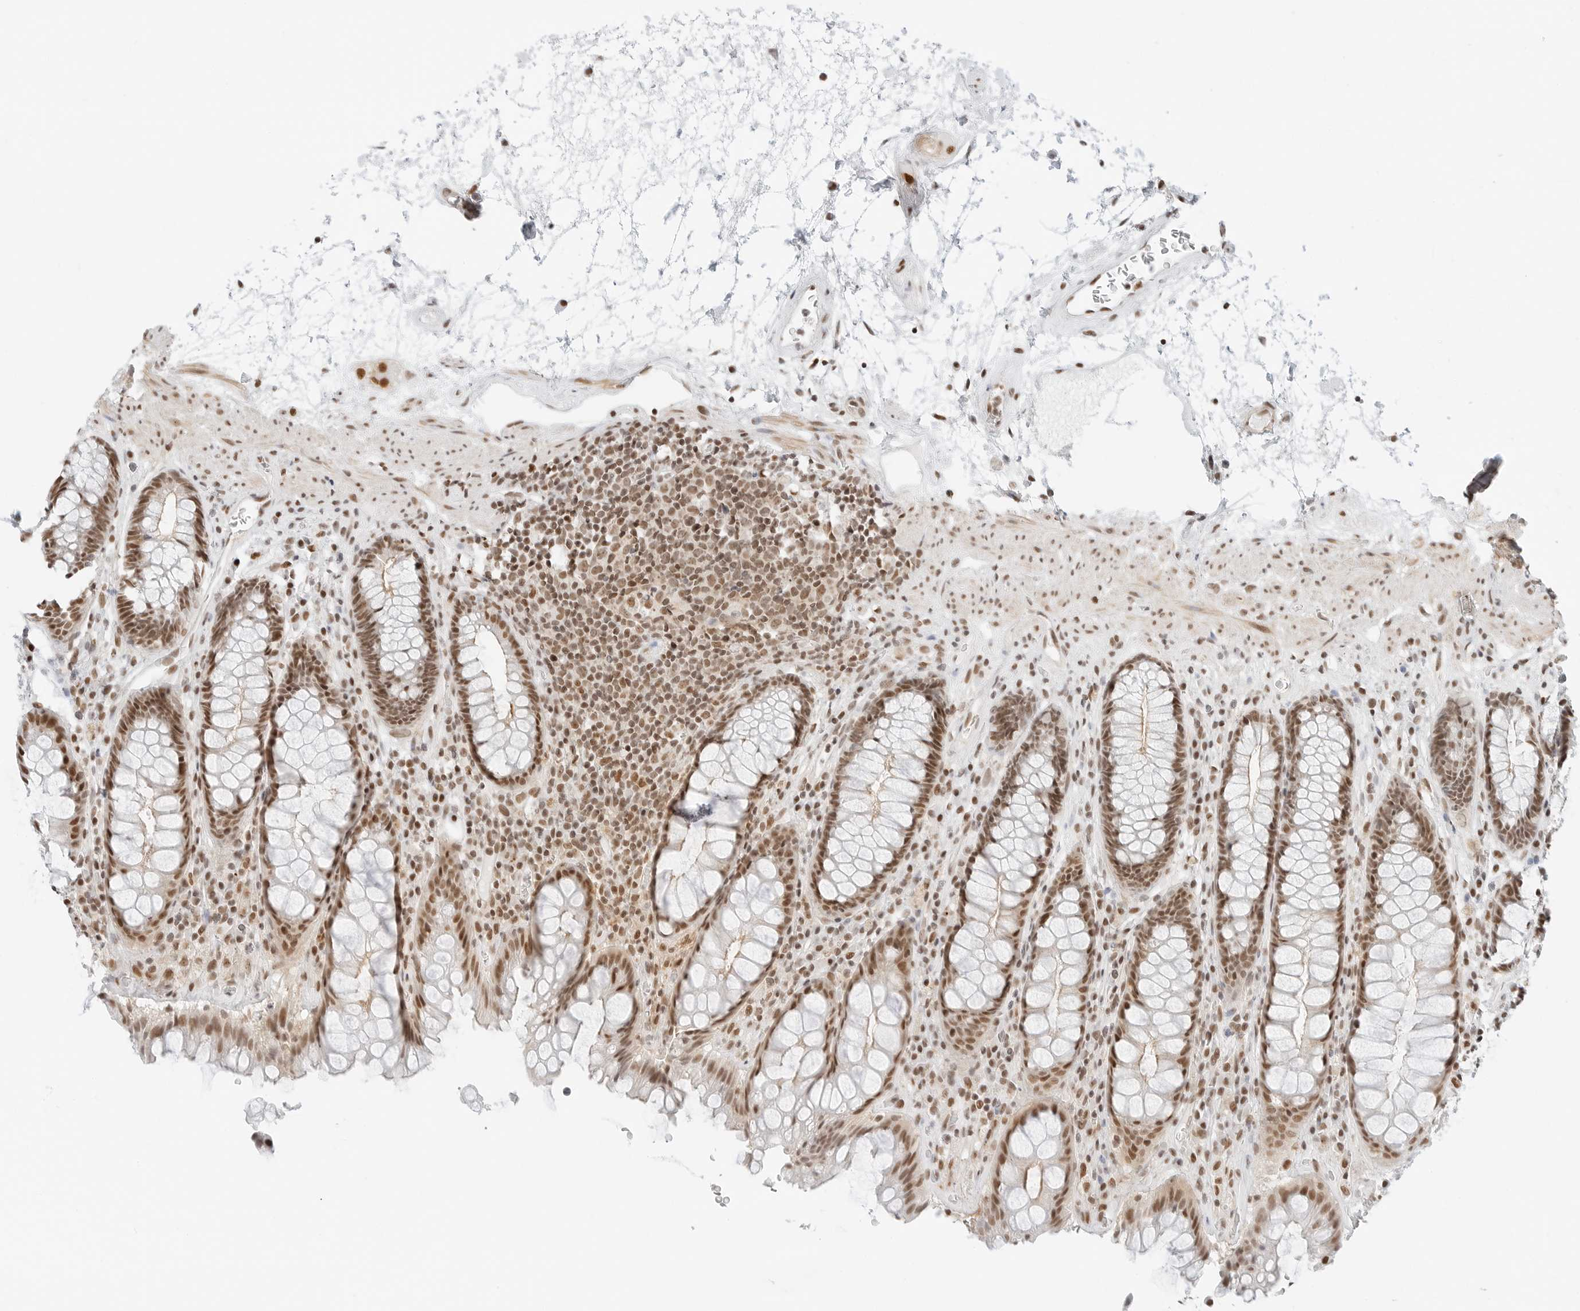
{"staining": {"intensity": "moderate", "quantity": ">75%", "location": "nuclear"}, "tissue": "rectum", "cell_type": "Glandular cells", "image_type": "normal", "snomed": [{"axis": "morphology", "description": "Normal tissue, NOS"}, {"axis": "topography", "description": "Rectum"}], "caption": "Immunohistochemistry image of unremarkable human rectum stained for a protein (brown), which displays medium levels of moderate nuclear expression in about >75% of glandular cells.", "gene": "CRTC2", "patient": {"sex": "male", "age": 64}}